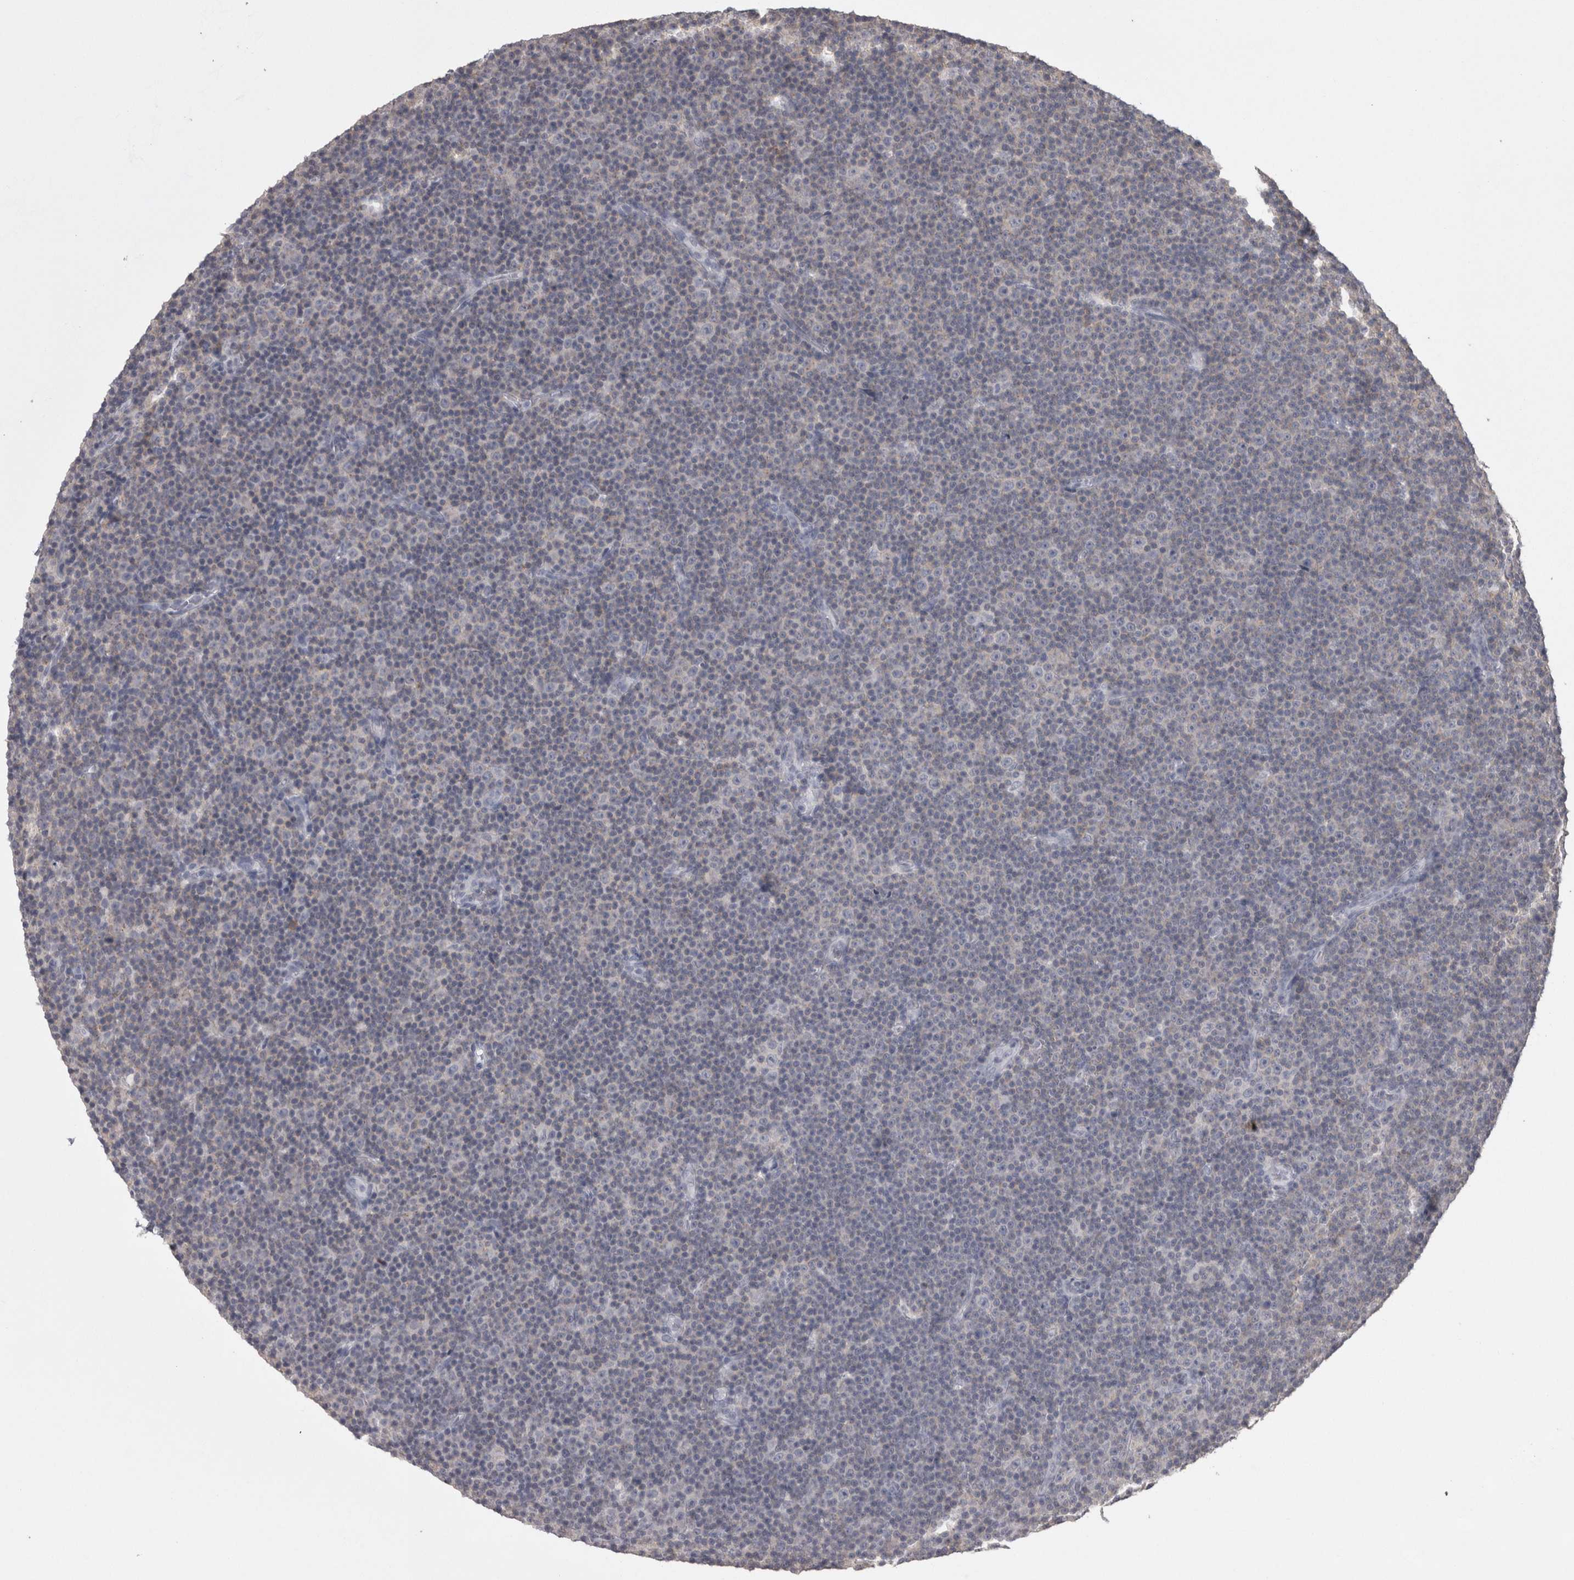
{"staining": {"intensity": "negative", "quantity": "none", "location": "none"}, "tissue": "lymphoma", "cell_type": "Tumor cells", "image_type": "cancer", "snomed": [{"axis": "morphology", "description": "Malignant lymphoma, non-Hodgkin's type, Low grade"}, {"axis": "topography", "description": "Lymph node"}], "caption": "Tumor cells are negative for brown protein staining in low-grade malignant lymphoma, non-Hodgkin's type.", "gene": "LAX1", "patient": {"sex": "female", "age": 67}}